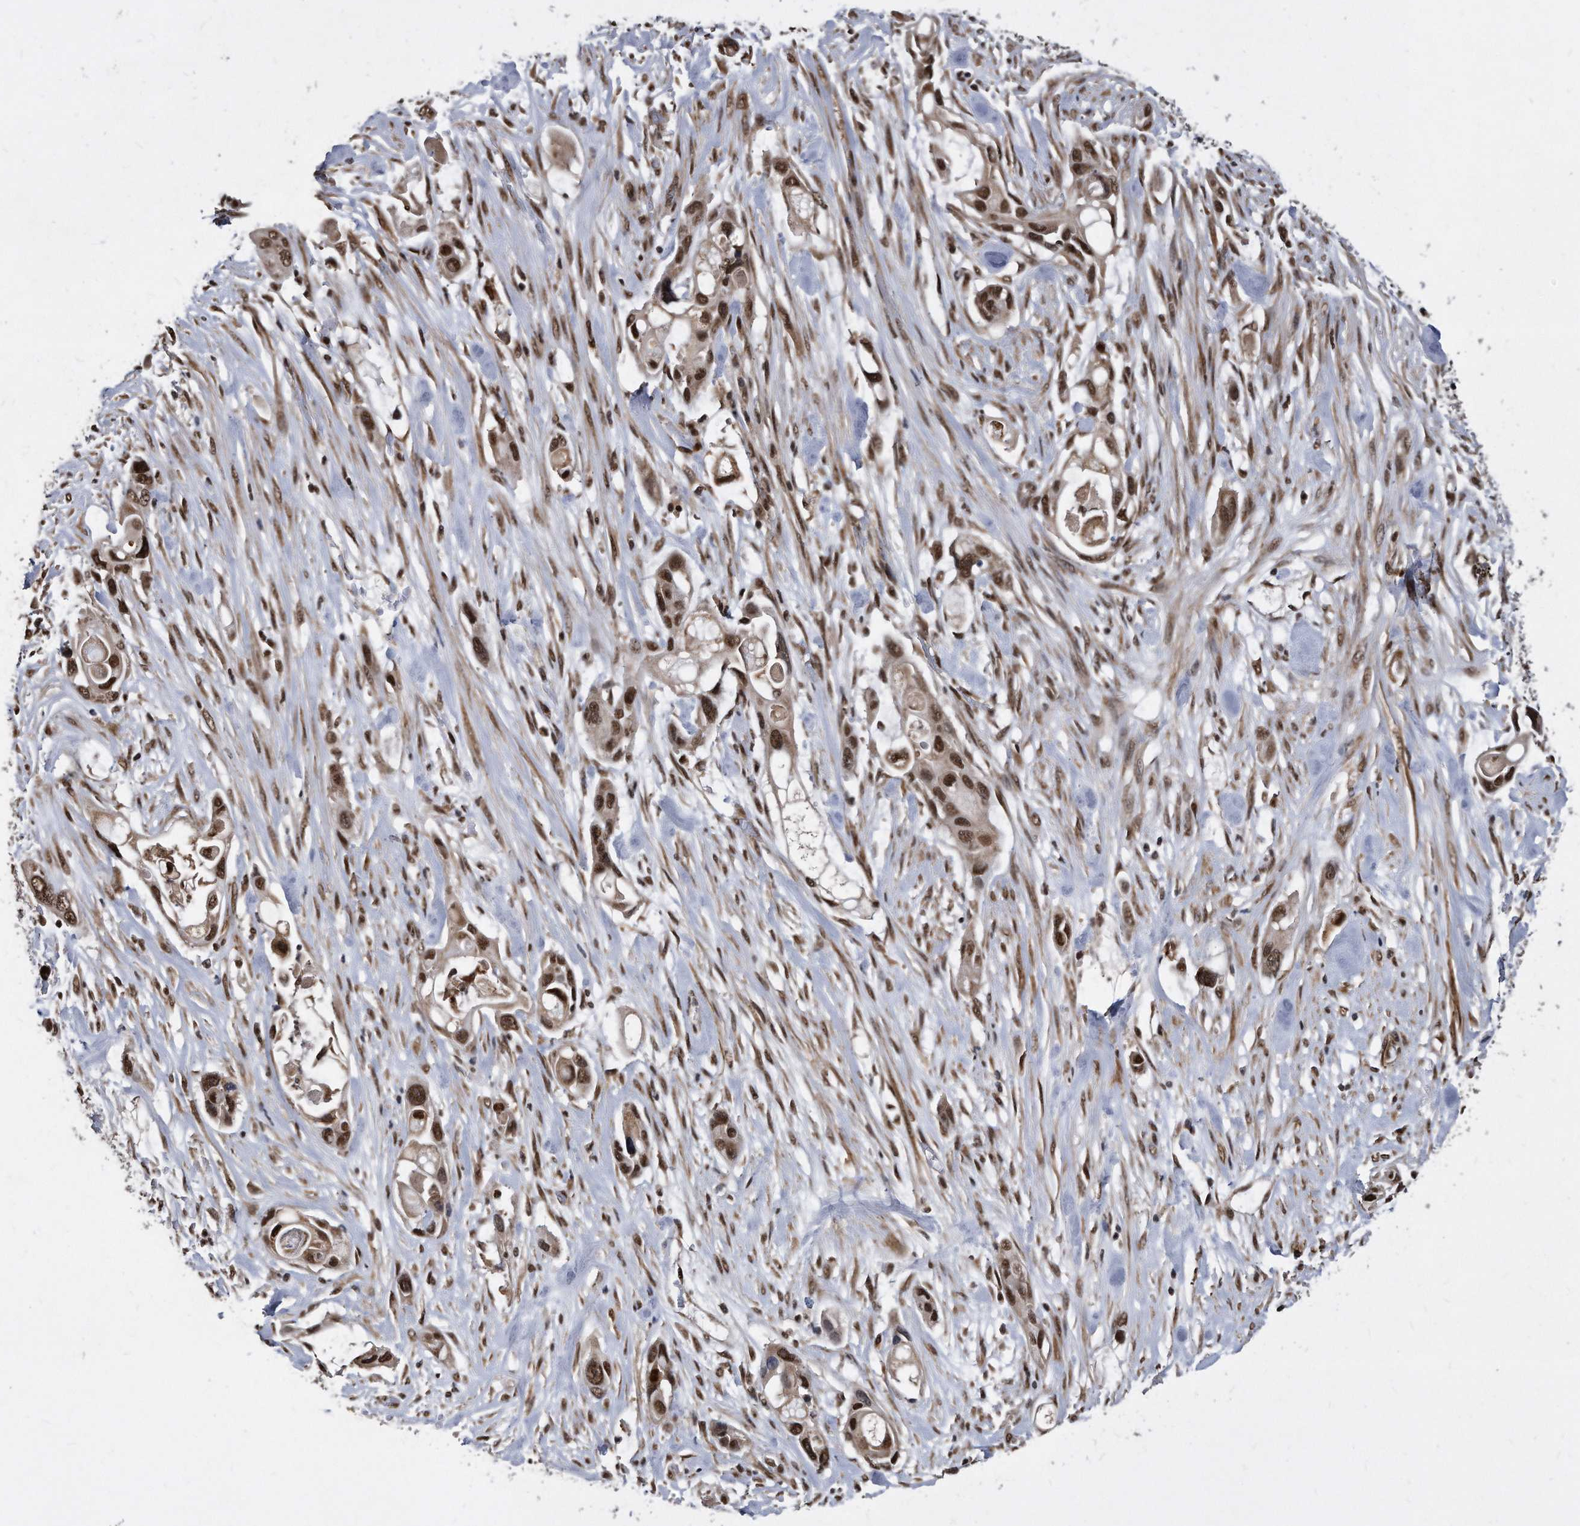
{"staining": {"intensity": "strong", "quantity": ">75%", "location": "nuclear"}, "tissue": "pancreatic cancer", "cell_type": "Tumor cells", "image_type": "cancer", "snomed": [{"axis": "morphology", "description": "Adenocarcinoma, NOS"}, {"axis": "topography", "description": "Pancreas"}], "caption": "IHC micrograph of pancreatic adenocarcinoma stained for a protein (brown), which demonstrates high levels of strong nuclear positivity in about >75% of tumor cells.", "gene": "DUSP22", "patient": {"sex": "female", "age": 60}}